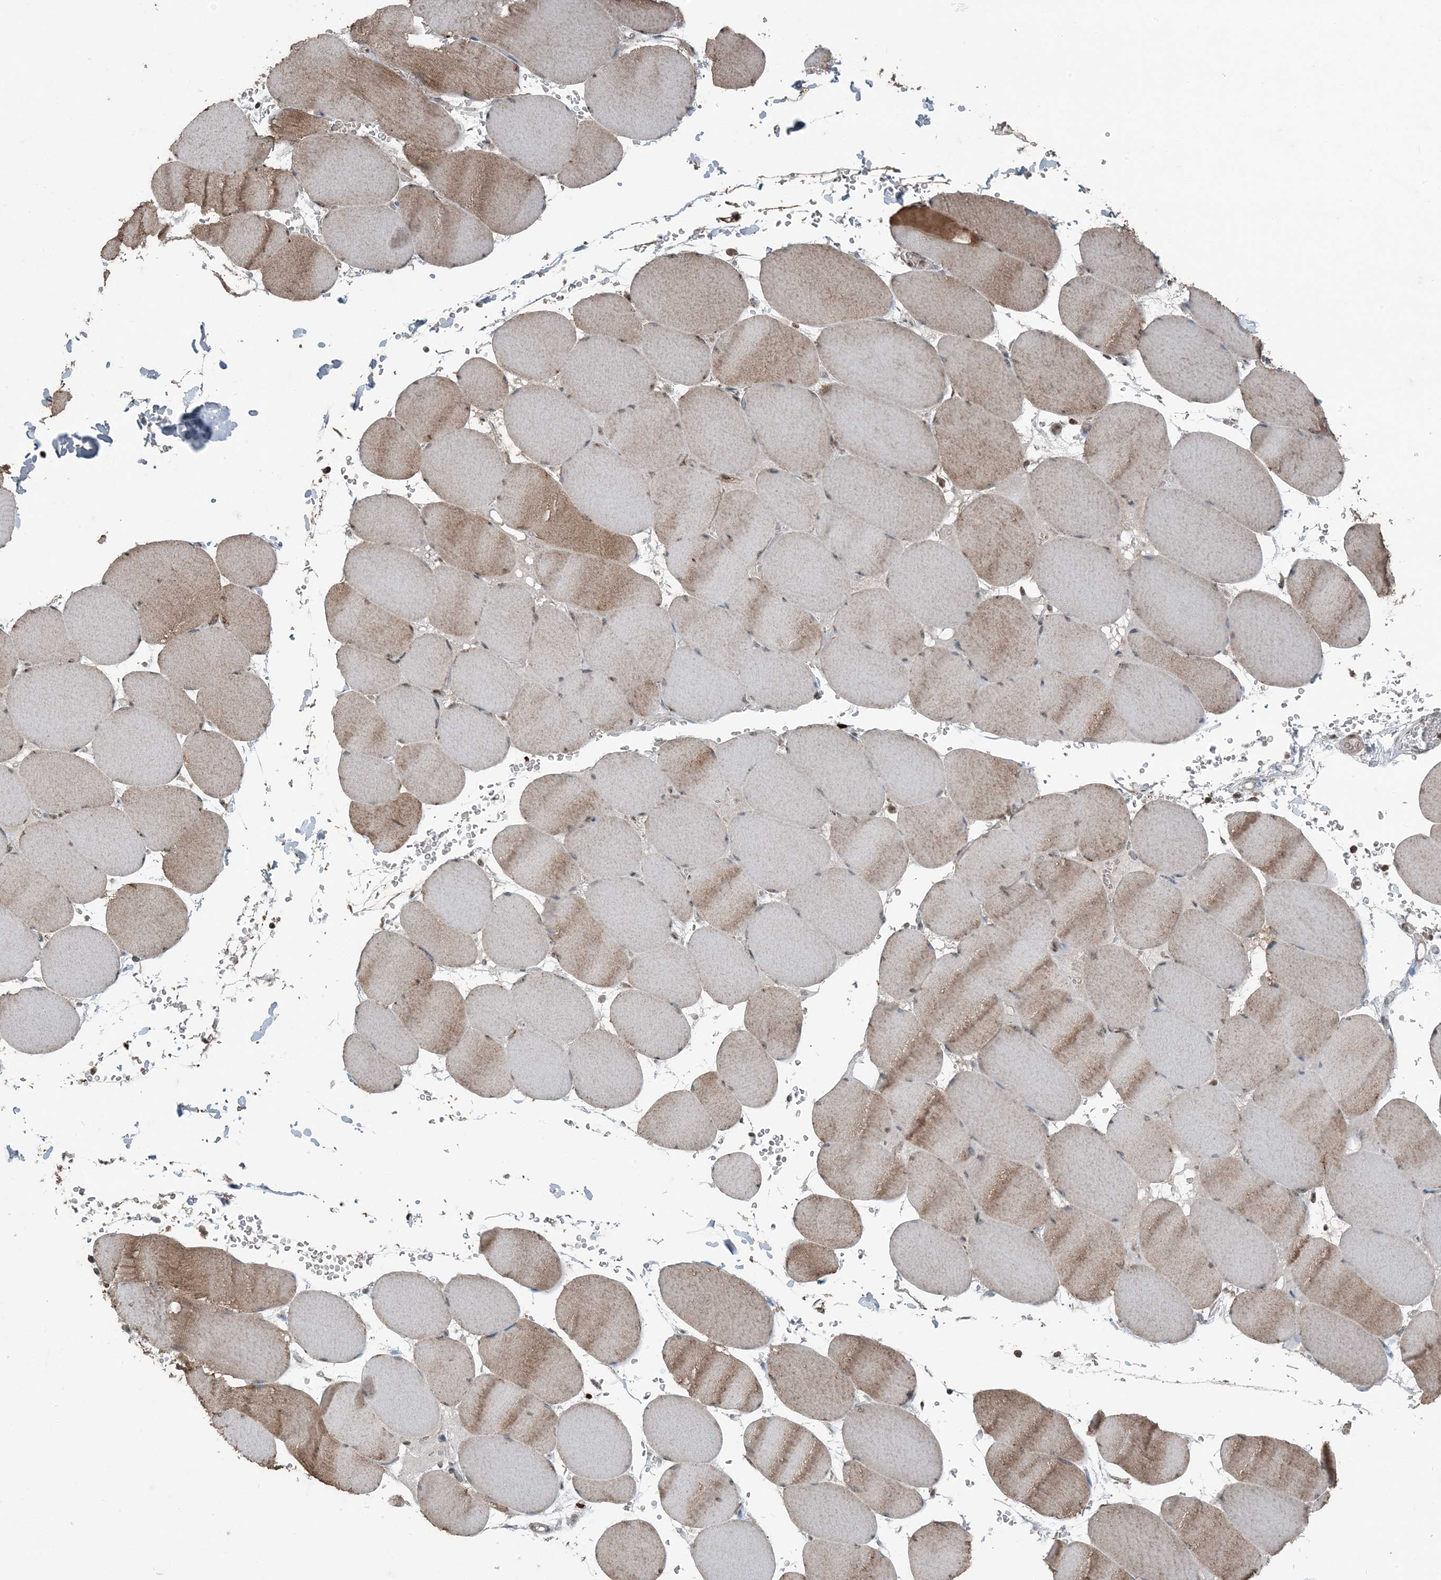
{"staining": {"intensity": "moderate", "quantity": ">75%", "location": "cytoplasmic/membranous"}, "tissue": "skeletal muscle", "cell_type": "Myocytes", "image_type": "normal", "snomed": [{"axis": "morphology", "description": "Normal tissue, NOS"}, {"axis": "topography", "description": "Skeletal muscle"}, {"axis": "topography", "description": "Head-Neck"}], "caption": "Protein staining by IHC shows moderate cytoplasmic/membranous staining in about >75% of myocytes in benign skeletal muscle. The protein of interest is shown in brown color, while the nuclei are stained blue.", "gene": "GNL1", "patient": {"sex": "male", "age": 66}}